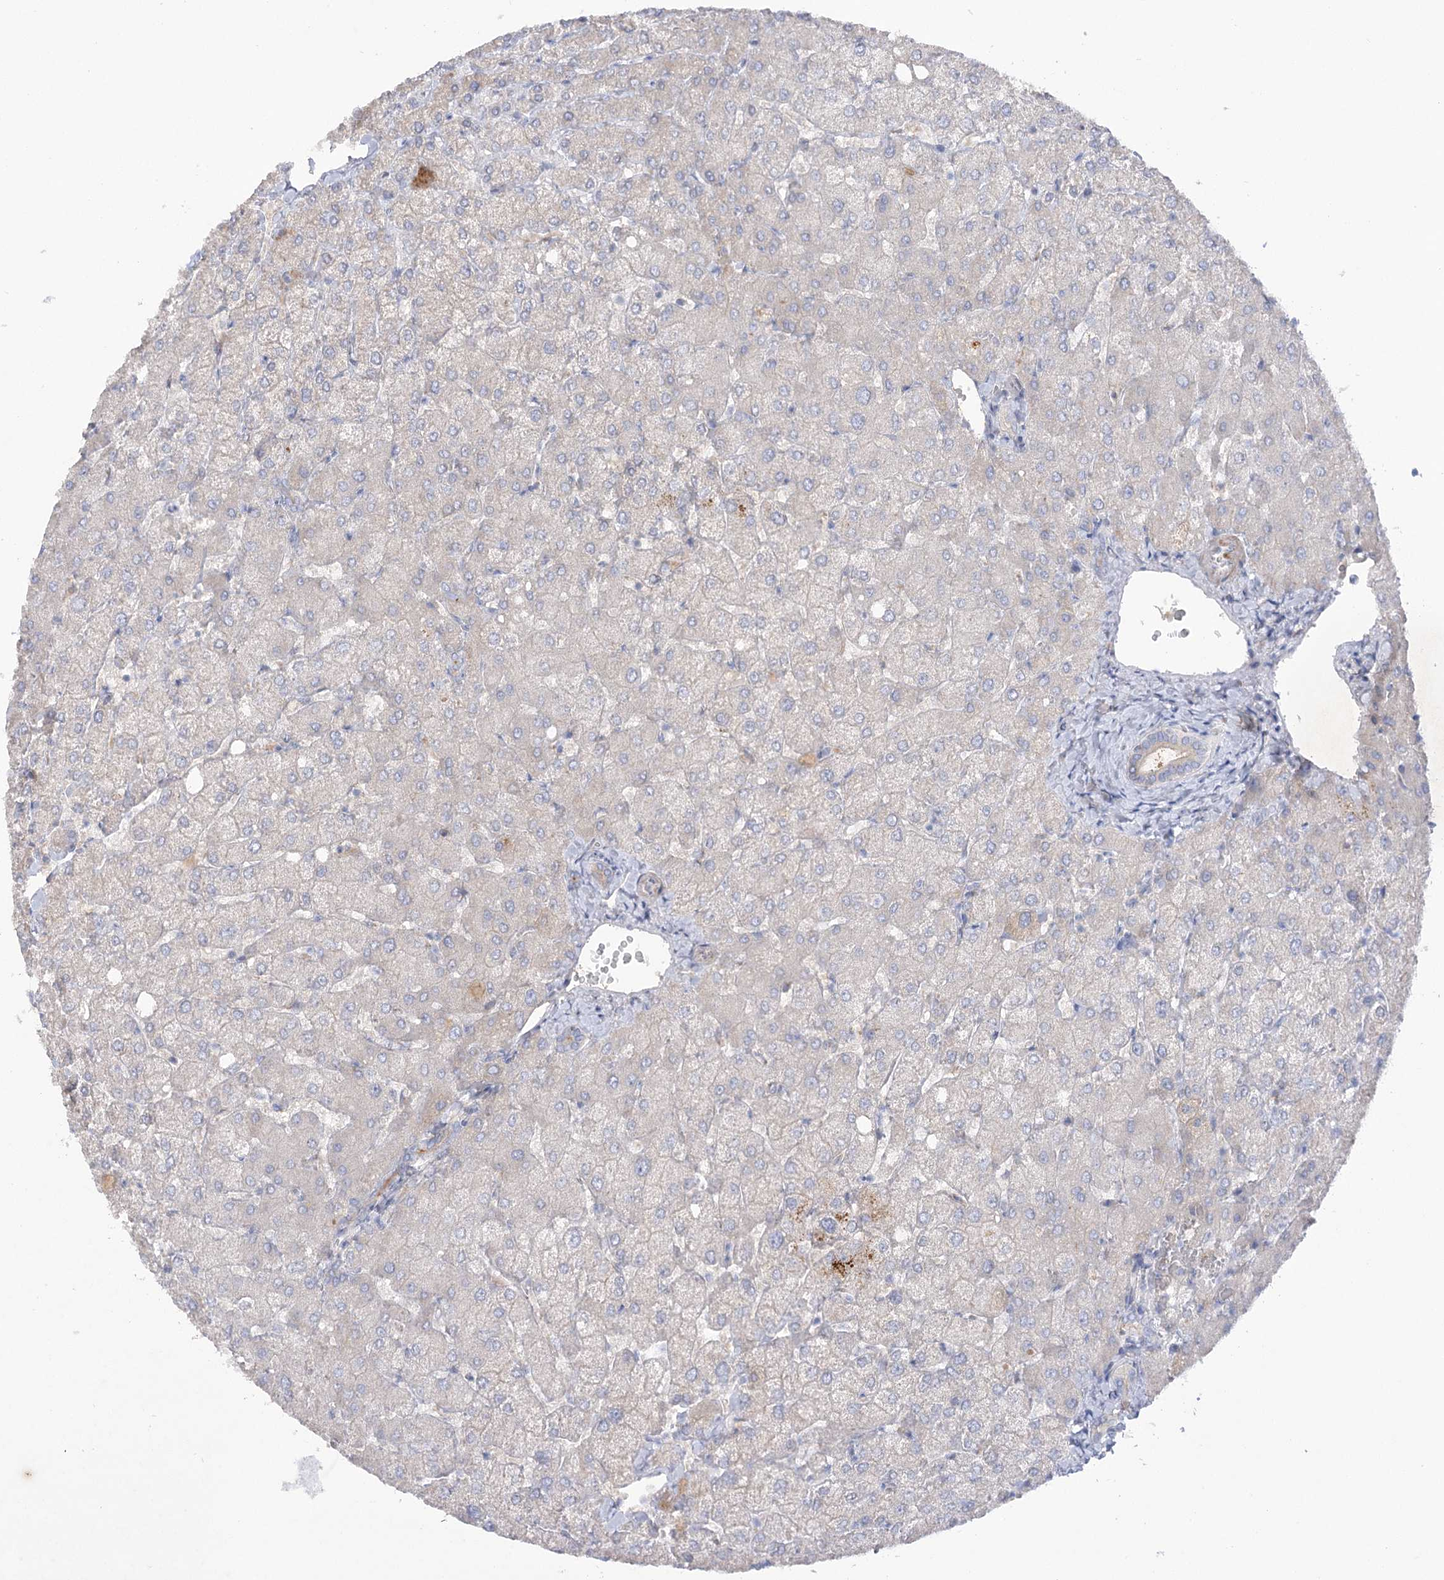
{"staining": {"intensity": "negative", "quantity": "none", "location": "none"}, "tissue": "liver", "cell_type": "Cholangiocytes", "image_type": "normal", "snomed": [{"axis": "morphology", "description": "Normal tissue, NOS"}, {"axis": "topography", "description": "Liver"}], "caption": "The immunohistochemistry photomicrograph has no significant positivity in cholangiocytes of liver.", "gene": "GBF1", "patient": {"sex": "female", "age": 54}}